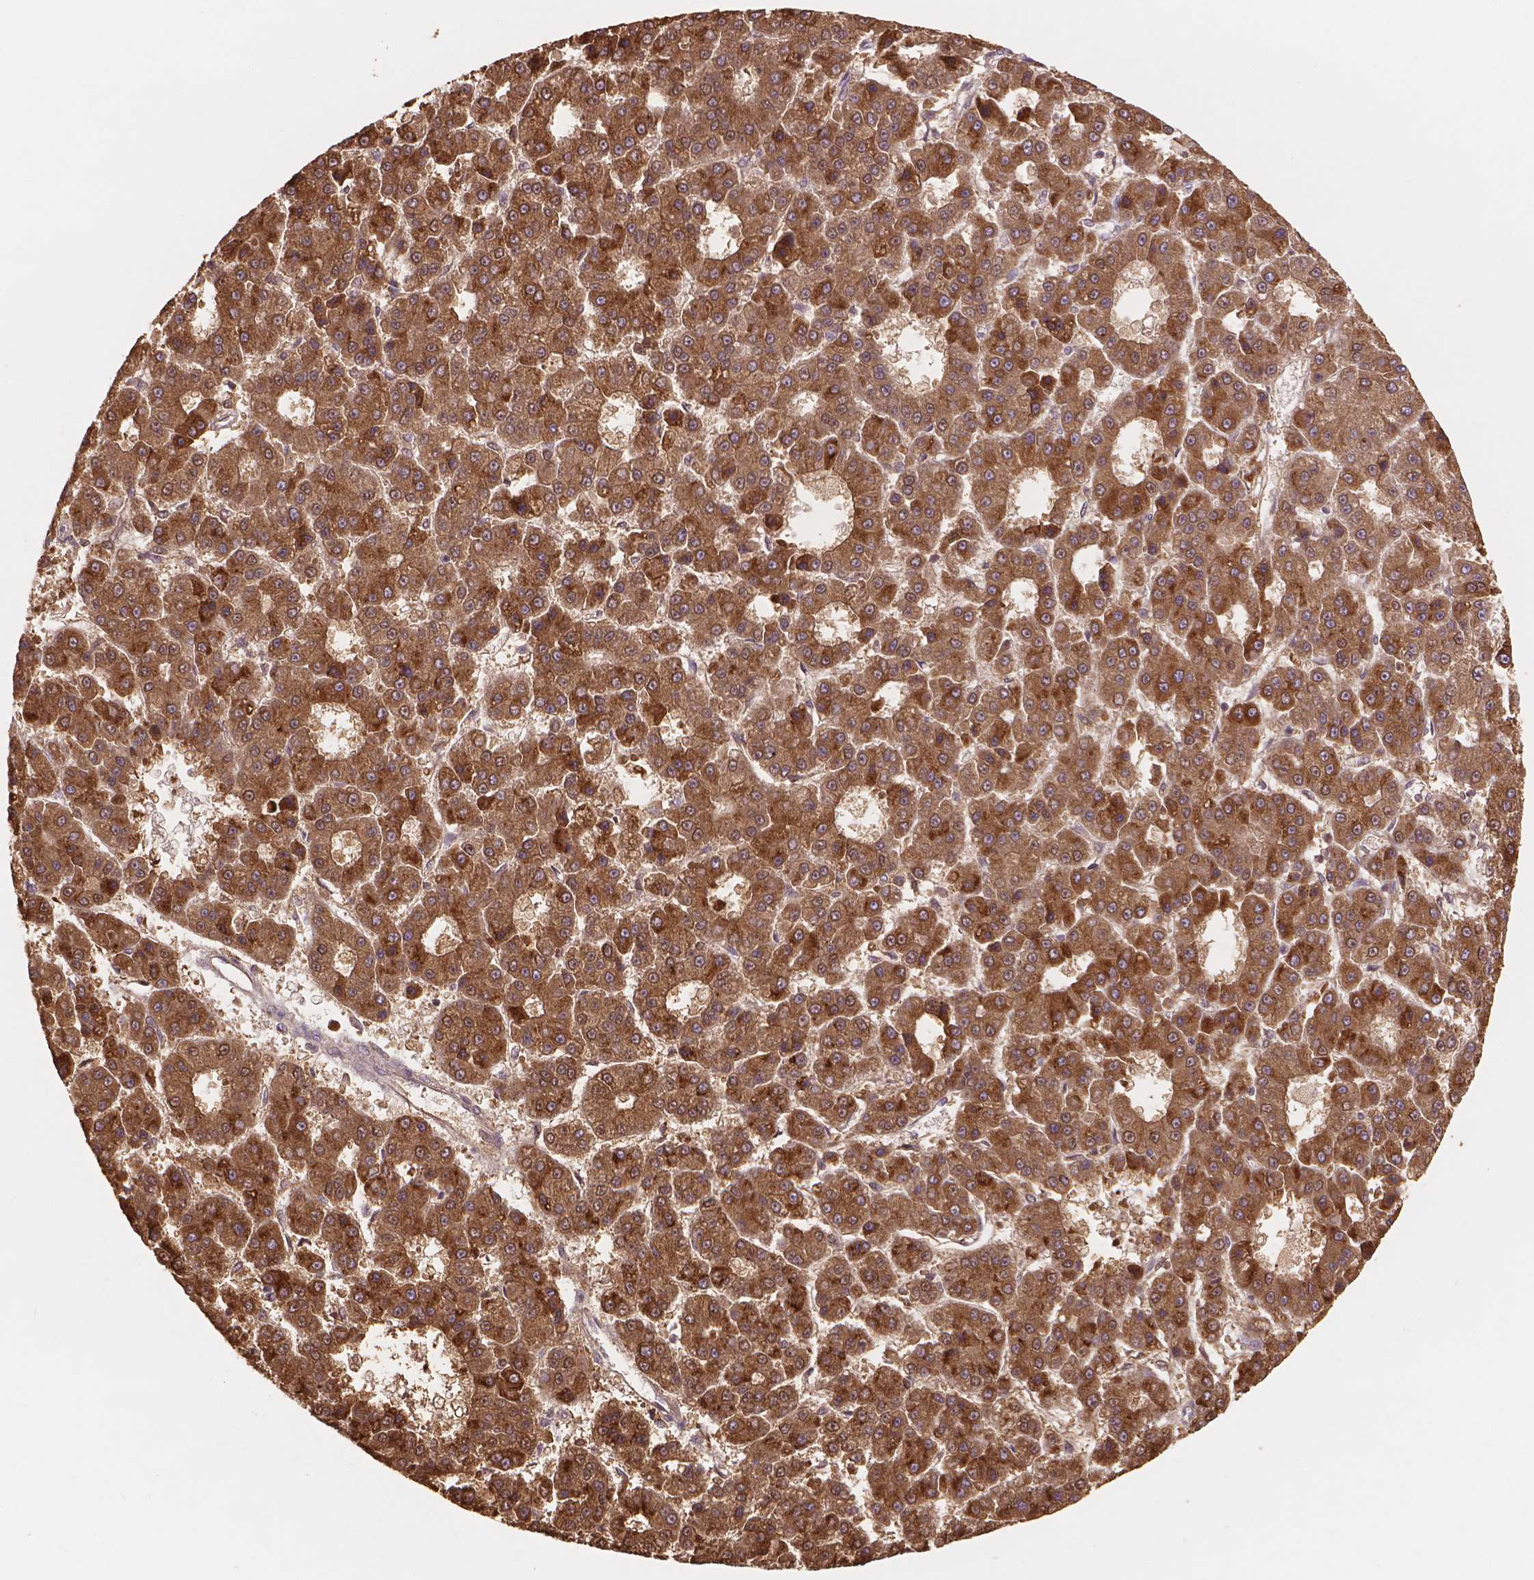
{"staining": {"intensity": "strong", "quantity": ">75%", "location": "cytoplasmic/membranous"}, "tissue": "liver cancer", "cell_type": "Tumor cells", "image_type": "cancer", "snomed": [{"axis": "morphology", "description": "Carcinoma, Hepatocellular, NOS"}, {"axis": "topography", "description": "Liver"}], "caption": "A high-resolution micrograph shows immunohistochemistry (IHC) staining of liver cancer, which exhibits strong cytoplasmic/membranous positivity in approximately >75% of tumor cells. The staining was performed using DAB to visualize the protein expression in brown, while the nuclei were stained in blue with hematoxylin (Magnification: 20x).", "gene": "TAB2", "patient": {"sex": "male", "age": 70}}